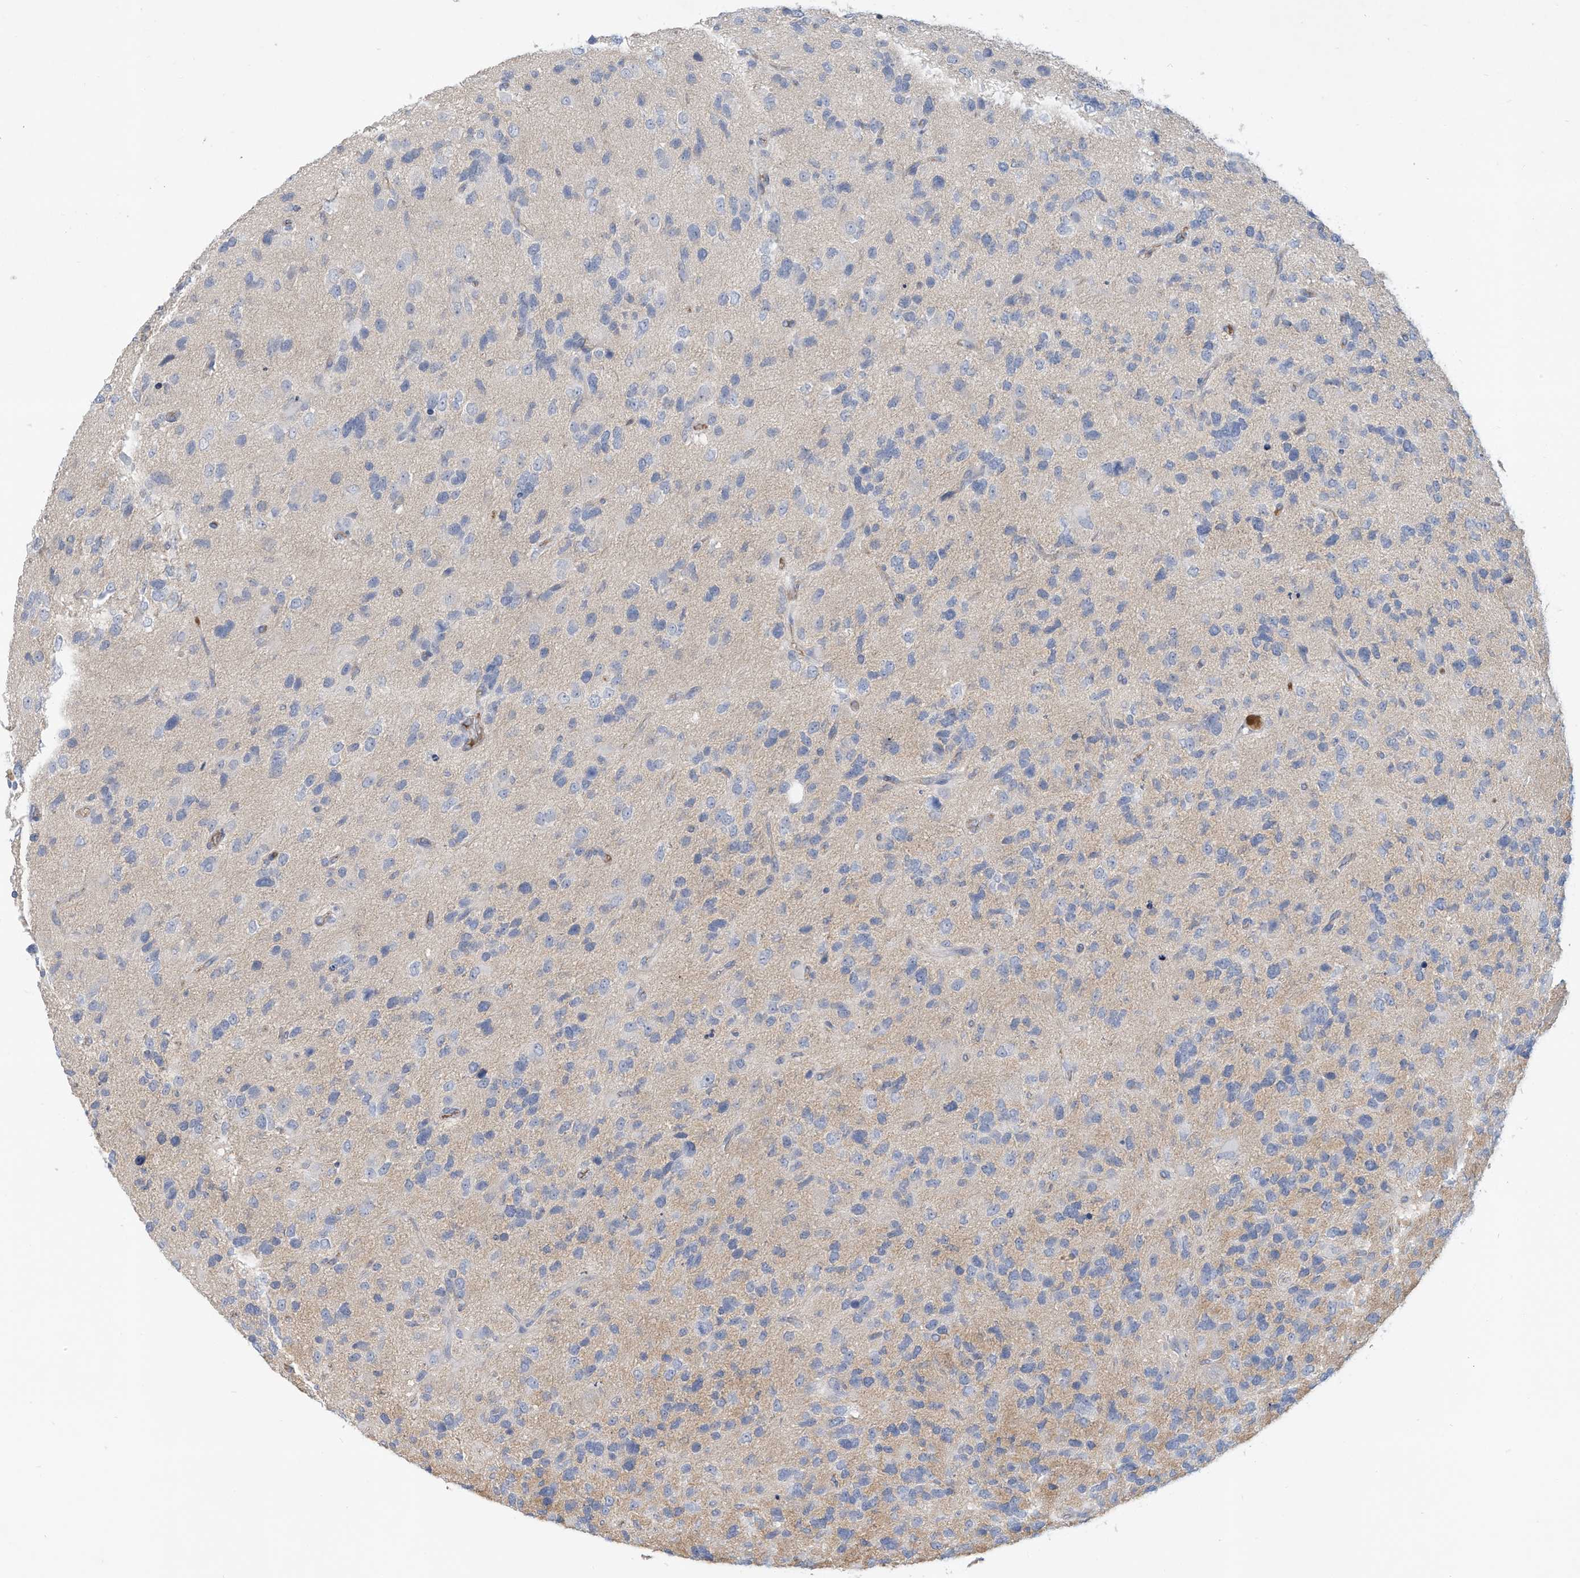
{"staining": {"intensity": "negative", "quantity": "none", "location": "none"}, "tissue": "glioma", "cell_type": "Tumor cells", "image_type": "cancer", "snomed": [{"axis": "morphology", "description": "Glioma, malignant, High grade"}, {"axis": "topography", "description": "Brain"}], "caption": "Immunohistochemical staining of human glioma reveals no significant expression in tumor cells. Brightfield microscopy of immunohistochemistry stained with DAB (brown) and hematoxylin (blue), captured at high magnification.", "gene": "HAS3", "patient": {"sex": "female", "age": 58}}